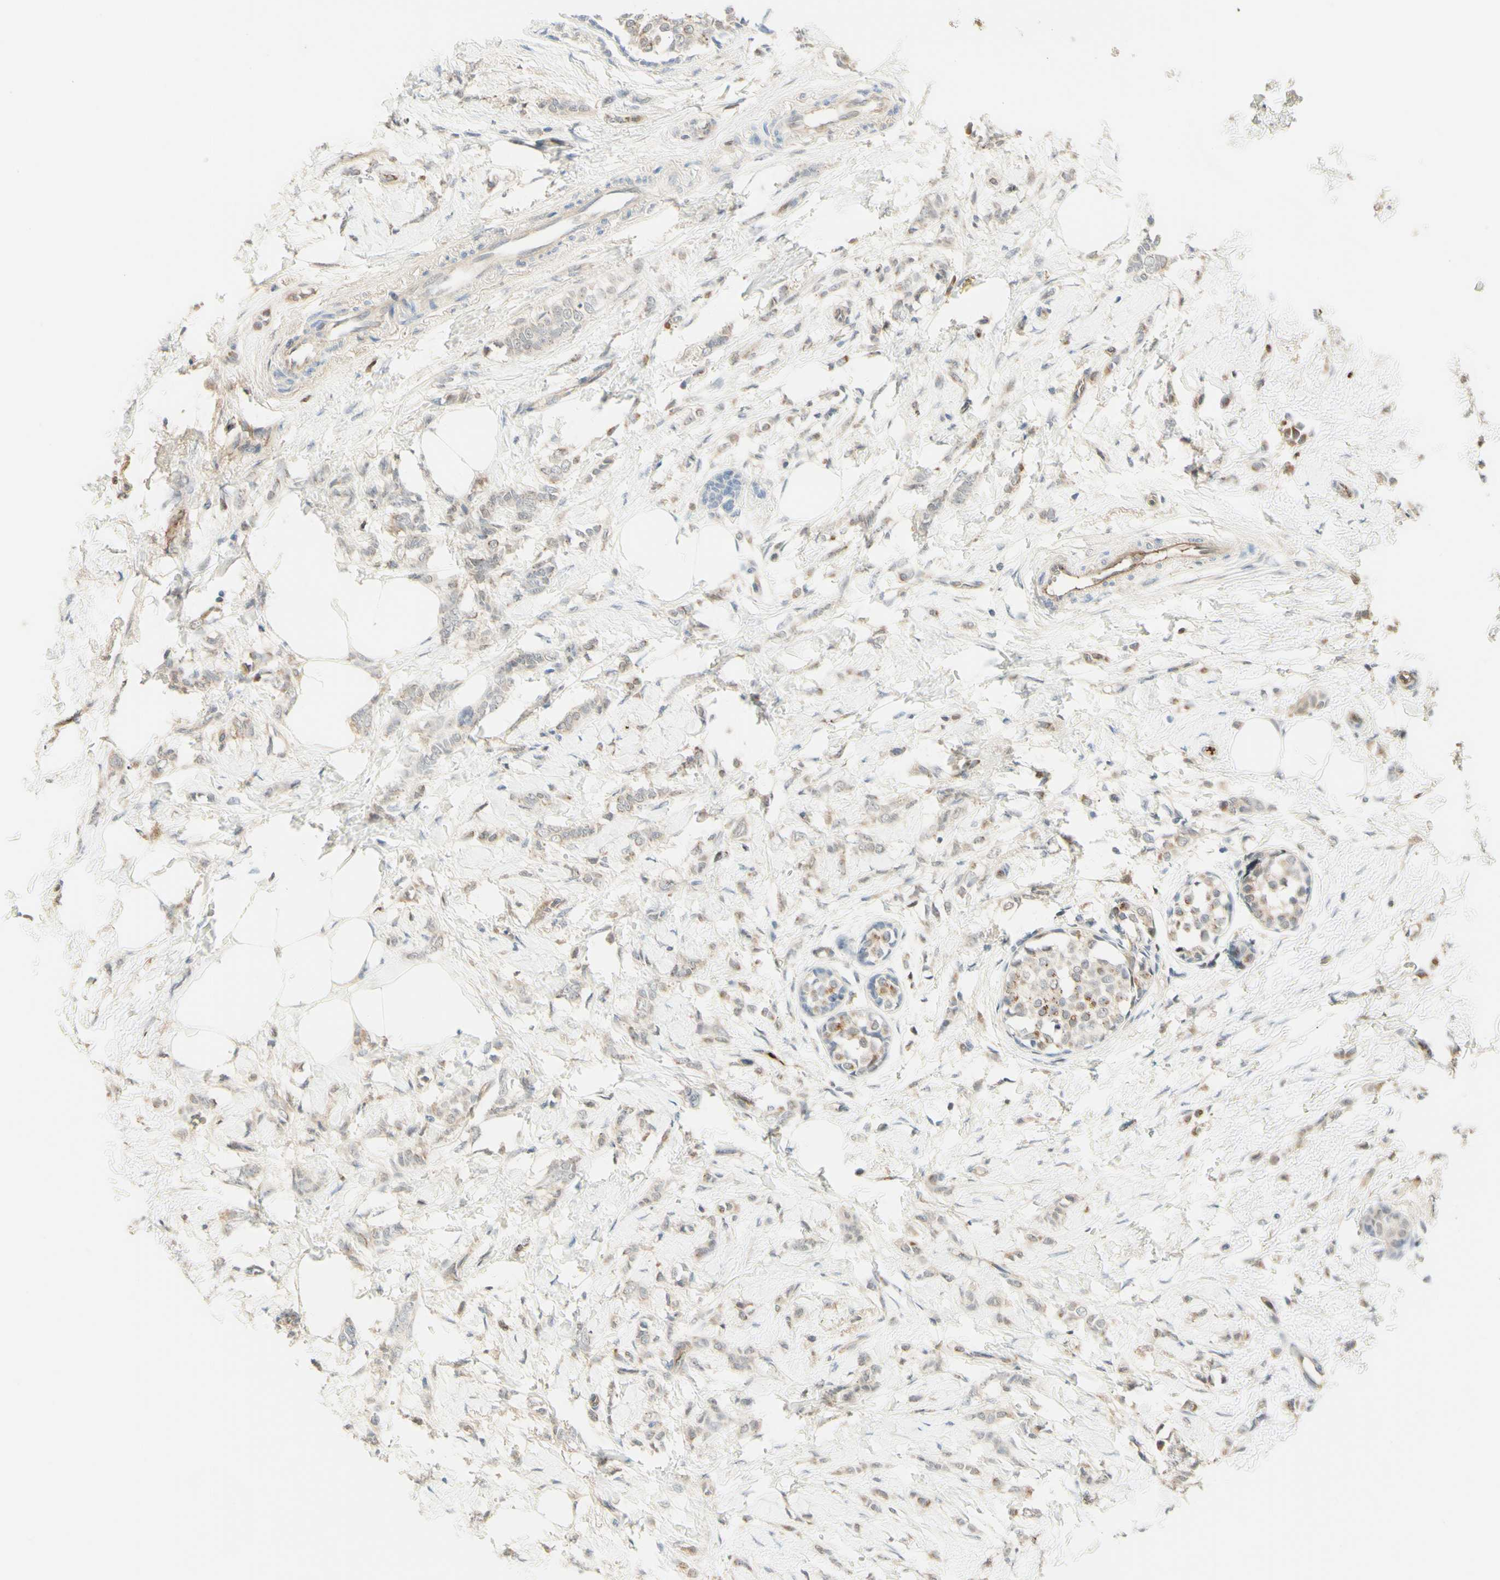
{"staining": {"intensity": "moderate", "quantity": "25%-75%", "location": "cytoplasmic/membranous"}, "tissue": "breast cancer", "cell_type": "Tumor cells", "image_type": "cancer", "snomed": [{"axis": "morphology", "description": "Lobular carcinoma, in situ"}, {"axis": "morphology", "description": "Lobular carcinoma"}, {"axis": "topography", "description": "Breast"}], "caption": "The image exhibits immunohistochemical staining of lobular carcinoma (breast). There is moderate cytoplasmic/membranous positivity is present in approximately 25%-75% of tumor cells.", "gene": "ANGPT2", "patient": {"sex": "female", "age": 41}}